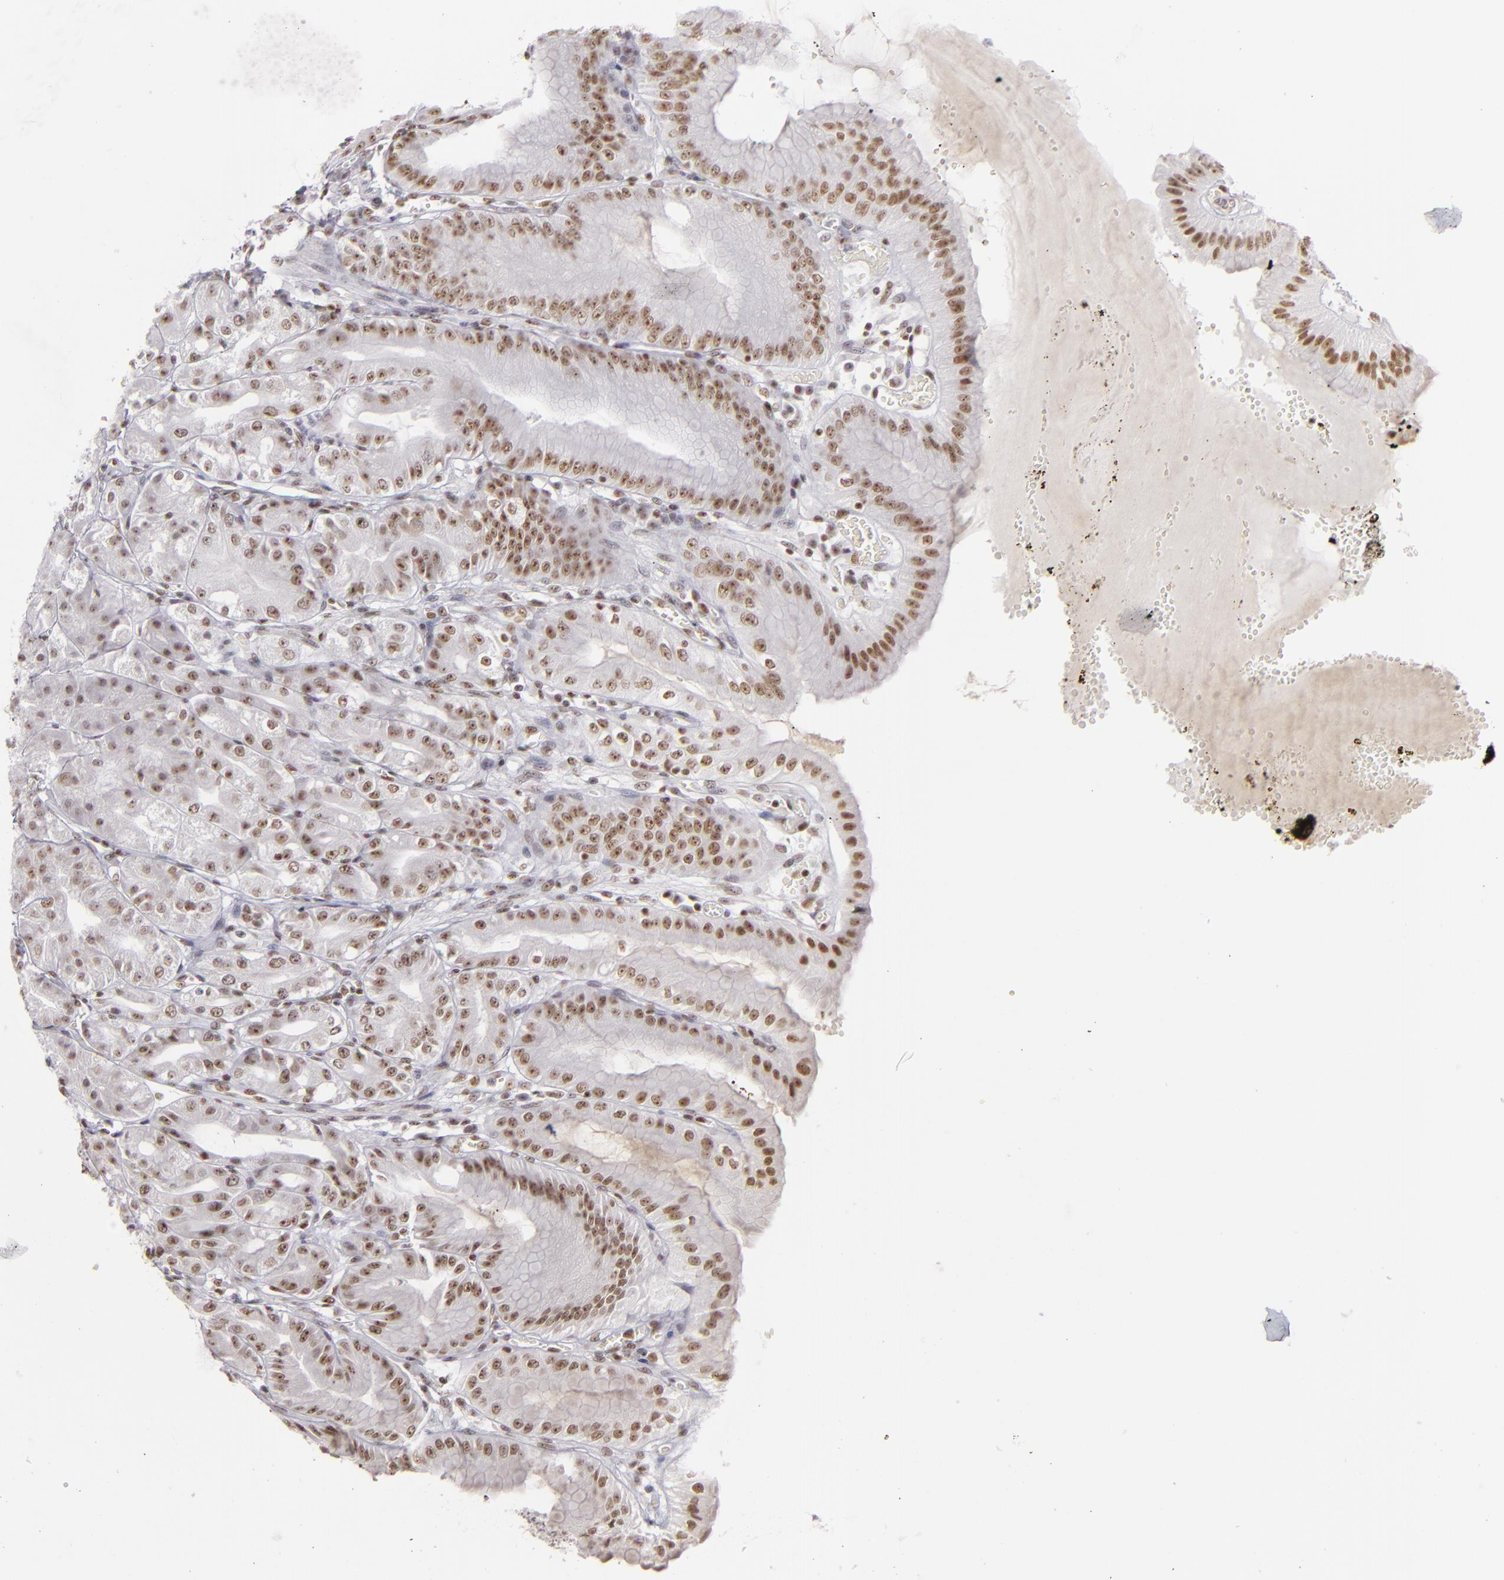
{"staining": {"intensity": "moderate", "quantity": "25%-75%", "location": "nuclear"}, "tissue": "stomach", "cell_type": "Glandular cells", "image_type": "normal", "snomed": [{"axis": "morphology", "description": "Normal tissue, NOS"}, {"axis": "topography", "description": "Stomach, lower"}], "caption": "Normal stomach was stained to show a protein in brown. There is medium levels of moderate nuclear positivity in about 25%-75% of glandular cells. (DAB (3,3'-diaminobenzidine) IHC, brown staining for protein, blue staining for nuclei).", "gene": "DAXX", "patient": {"sex": "male", "age": 71}}